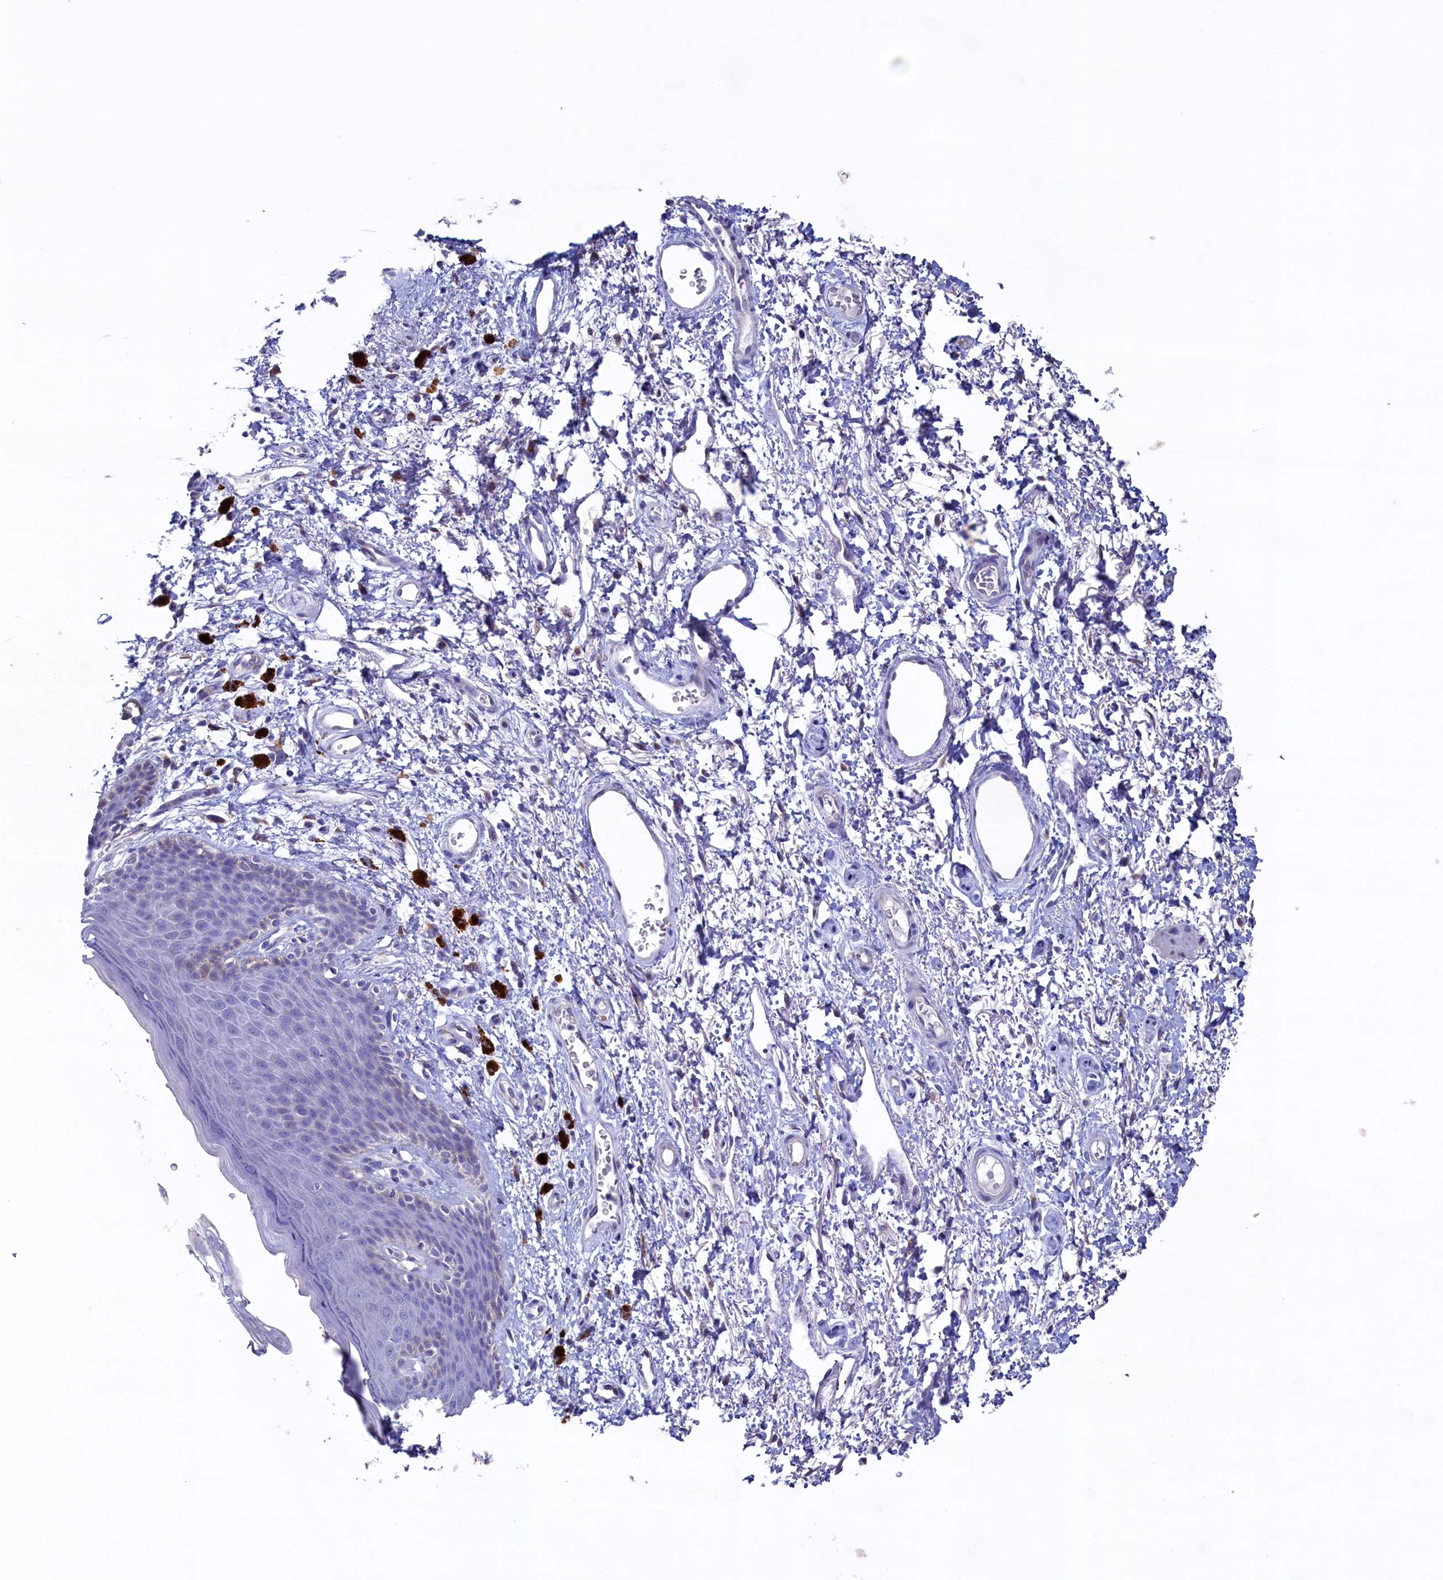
{"staining": {"intensity": "negative", "quantity": "none", "location": "none"}, "tissue": "skin", "cell_type": "Epidermal cells", "image_type": "normal", "snomed": [{"axis": "morphology", "description": "Normal tissue, NOS"}, {"axis": "topography", "description": "Anal"}], "caption": "Benign skin was stained to show a protein in brown. There is no significant staining in epidermal cells. (IHC, brightfield microscopy, high magnification).", "gene": "CBLIF", "patient": {"sex": "female", "age": 46}}